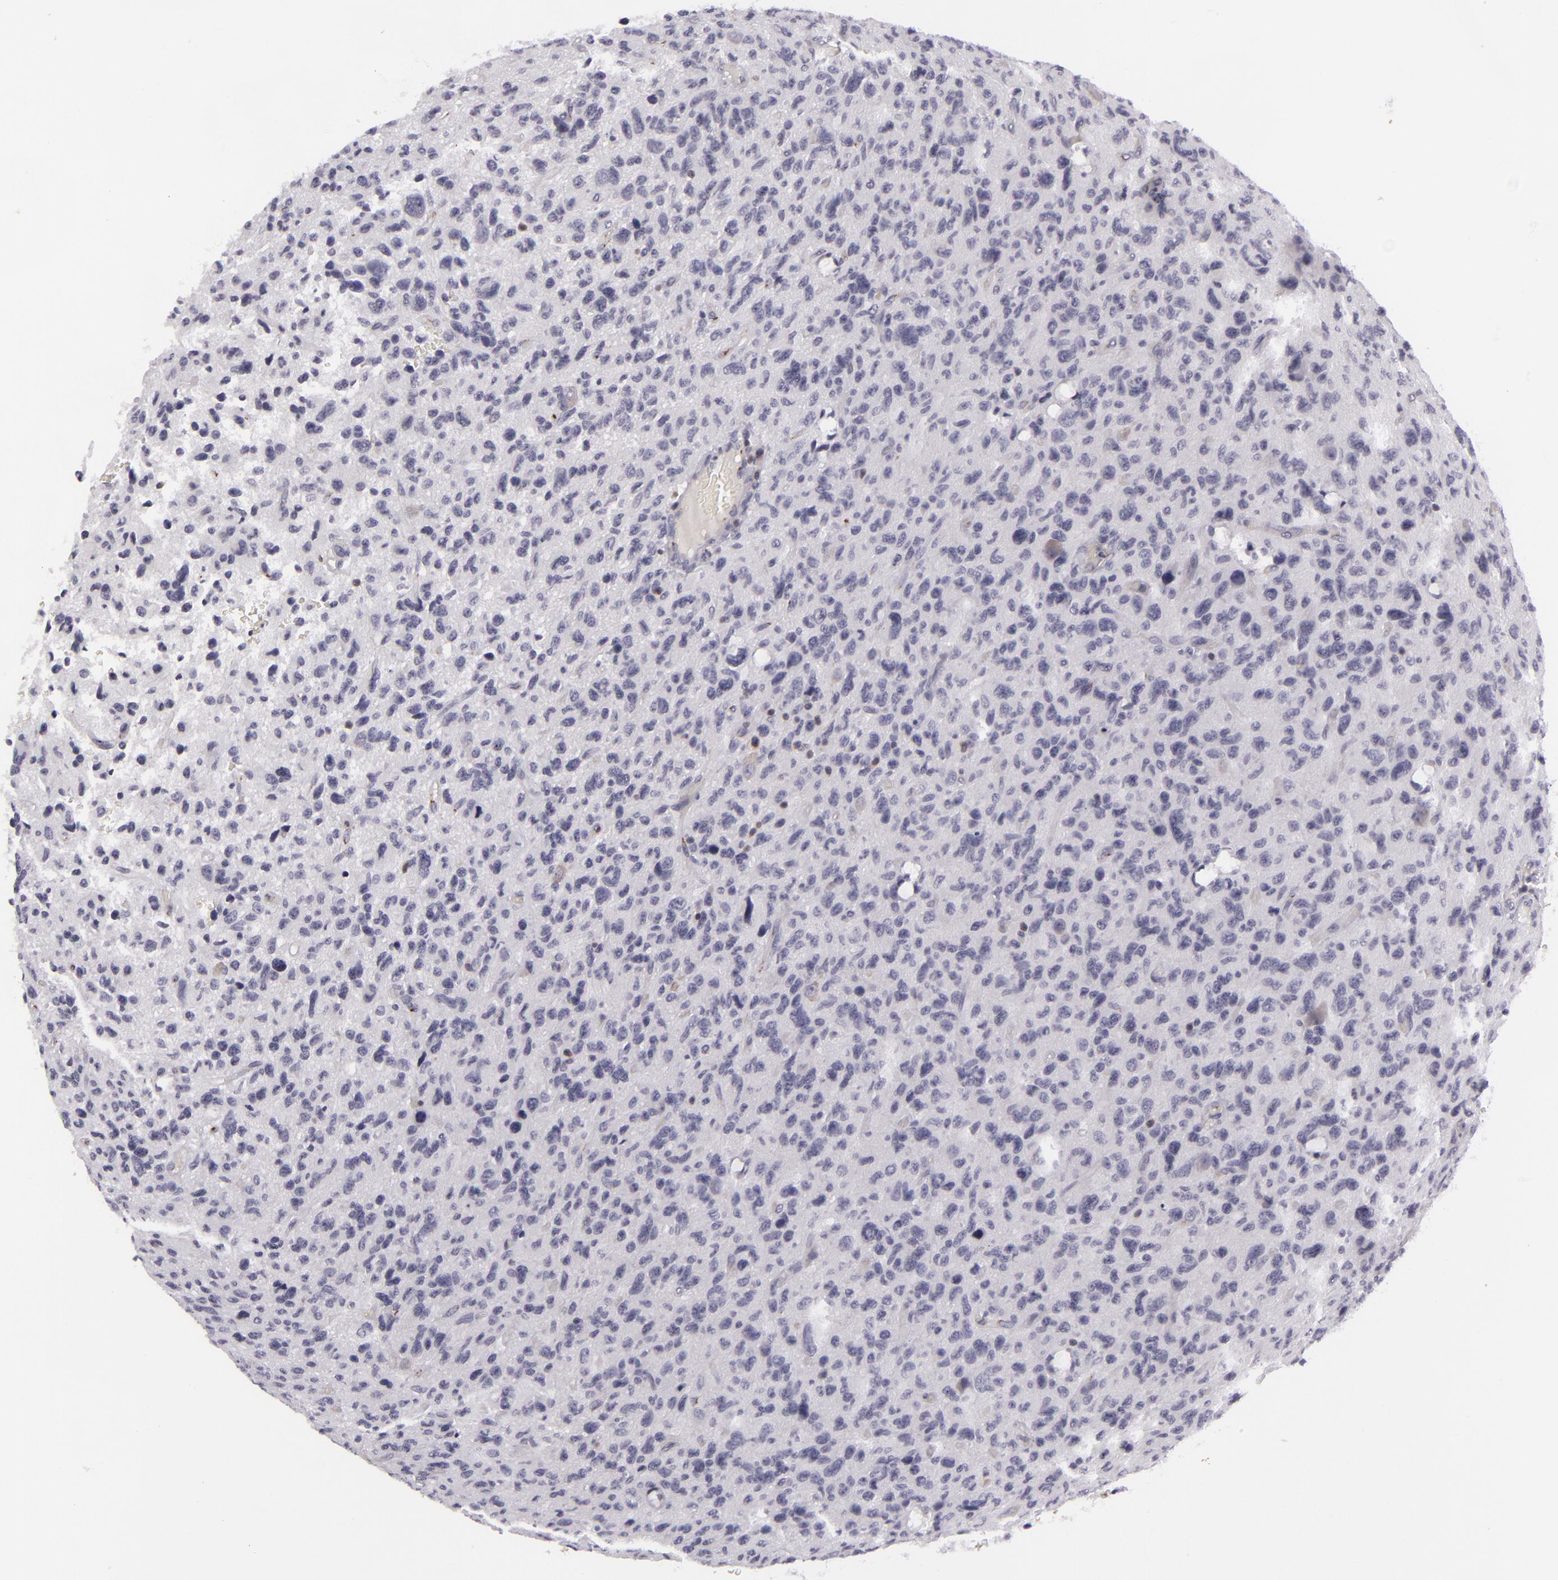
{"staining": {"intensity": "negative", "quantity": "none", "location": "none"}, "tissue": "glioma", "cell_type": "Tumor cells", "image_type": "cancer", "snomed": [{"axis": "morphology", "description": "Glioma, malignant, High grade"}, {"axis": "topography", "description": "Brain"}], "caption": "Immunohistochemistry photomicrograph of human glioma stained for a protein (brown), which demonstrates no positivity in tumor cells.", "gene": "KCNAB2", "patient": {"sex": "female", "age": 60}}